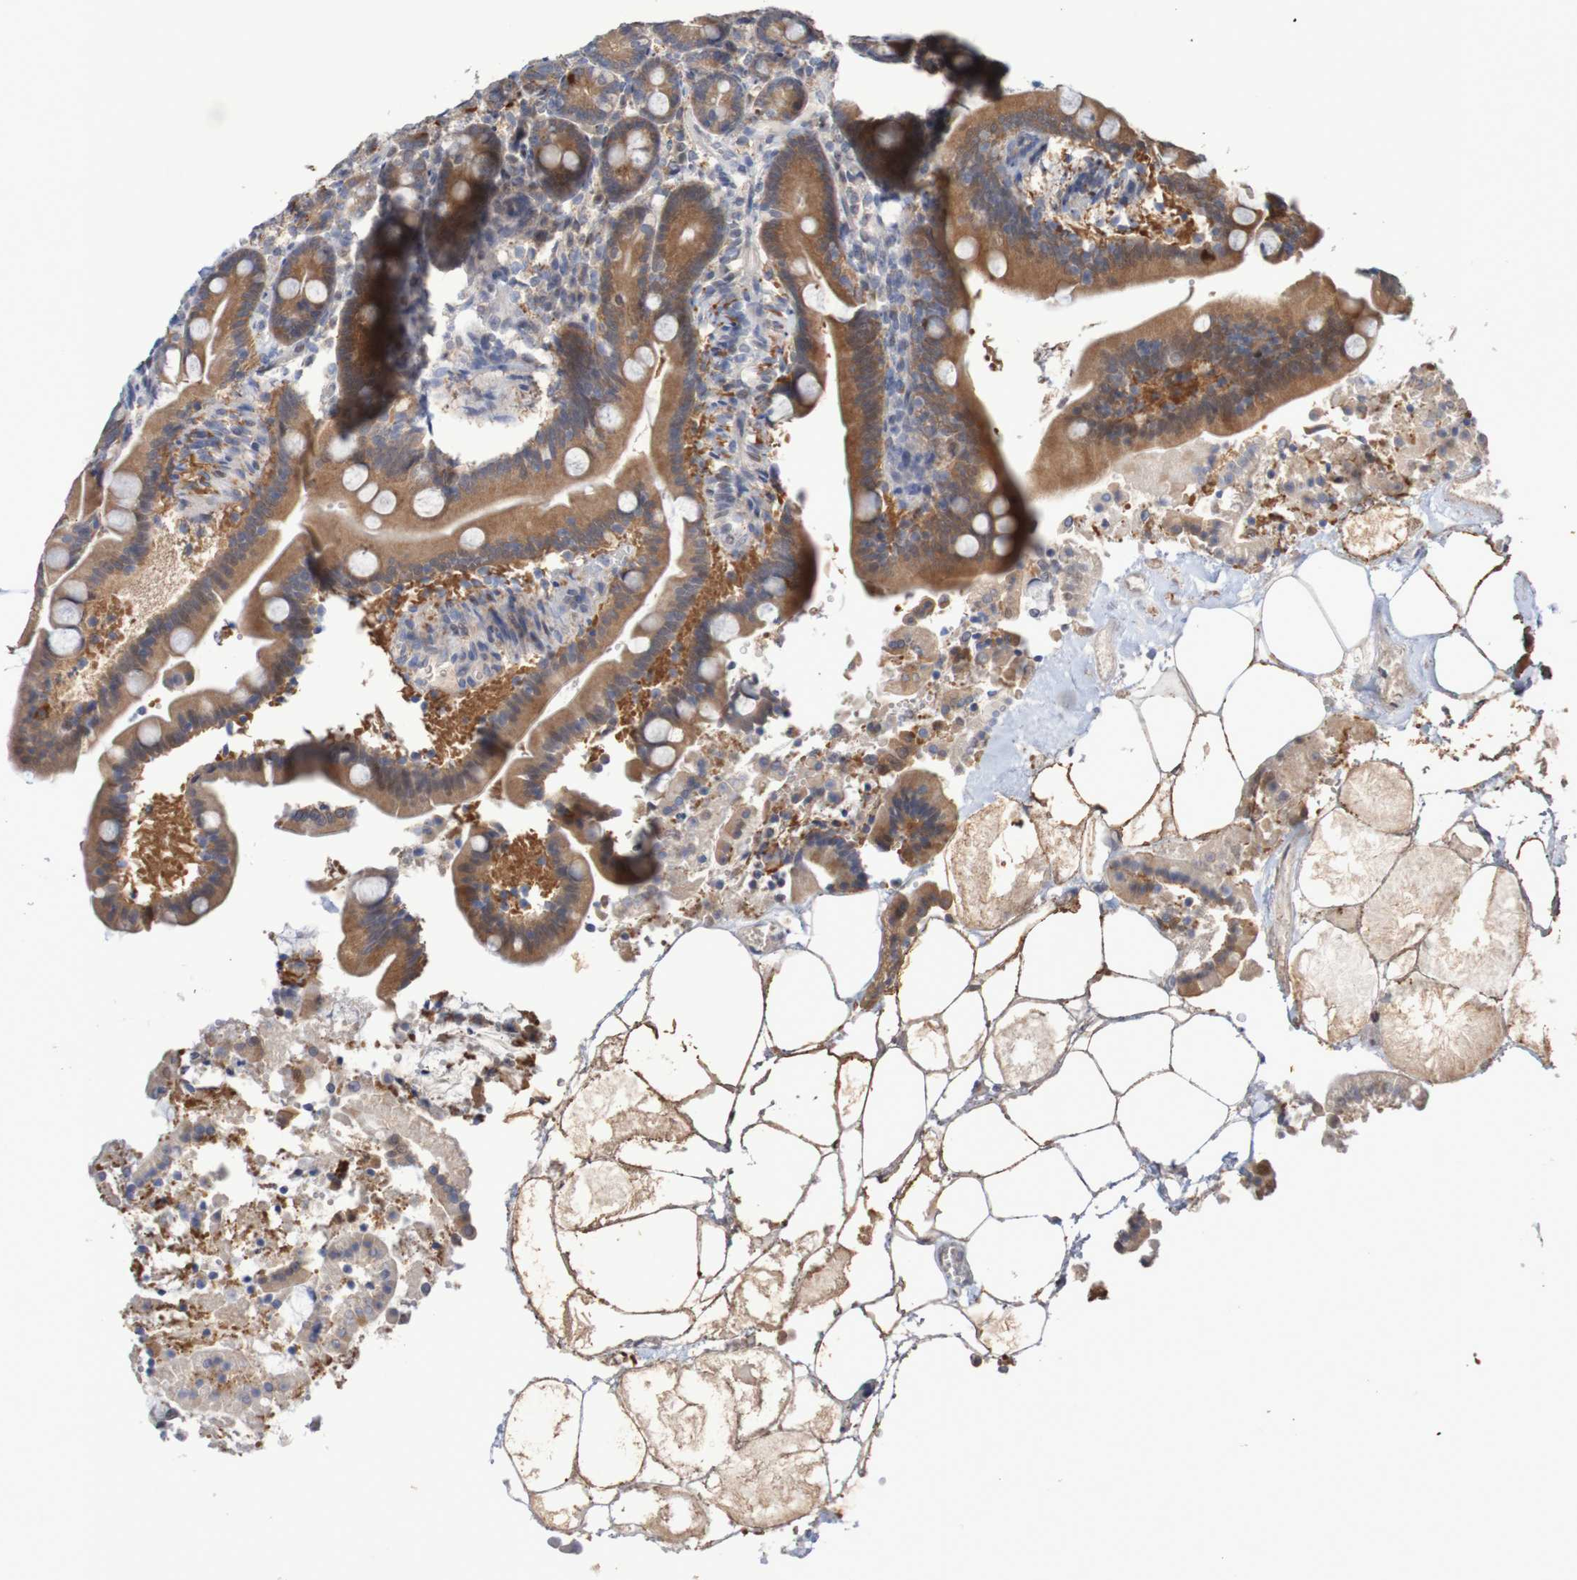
{"staining": {"intensity": "moderate", "quantity": ">75%", "location": "cytoplasmic/membranous"}, "tissue": "duodenum", "cell_type": "Glandular cells", "image_type": "normal", "snomed": [{"axis": "morphology", "description": "Normal tissue, NOS"}, {"axis": "topography", "description": "Duodenum"}], "caption": "Immunohistochemical staining of unremarkable human duodenum reveals medium levels of moderate cytoplasmic/membranous expression in about >75% of glandular cells. Immunohistochemistry stains the protein of interest in brown and the nuclei are stained blue.", "gene": "FBP1", "patient": {"sex": "male", "age": 54}}